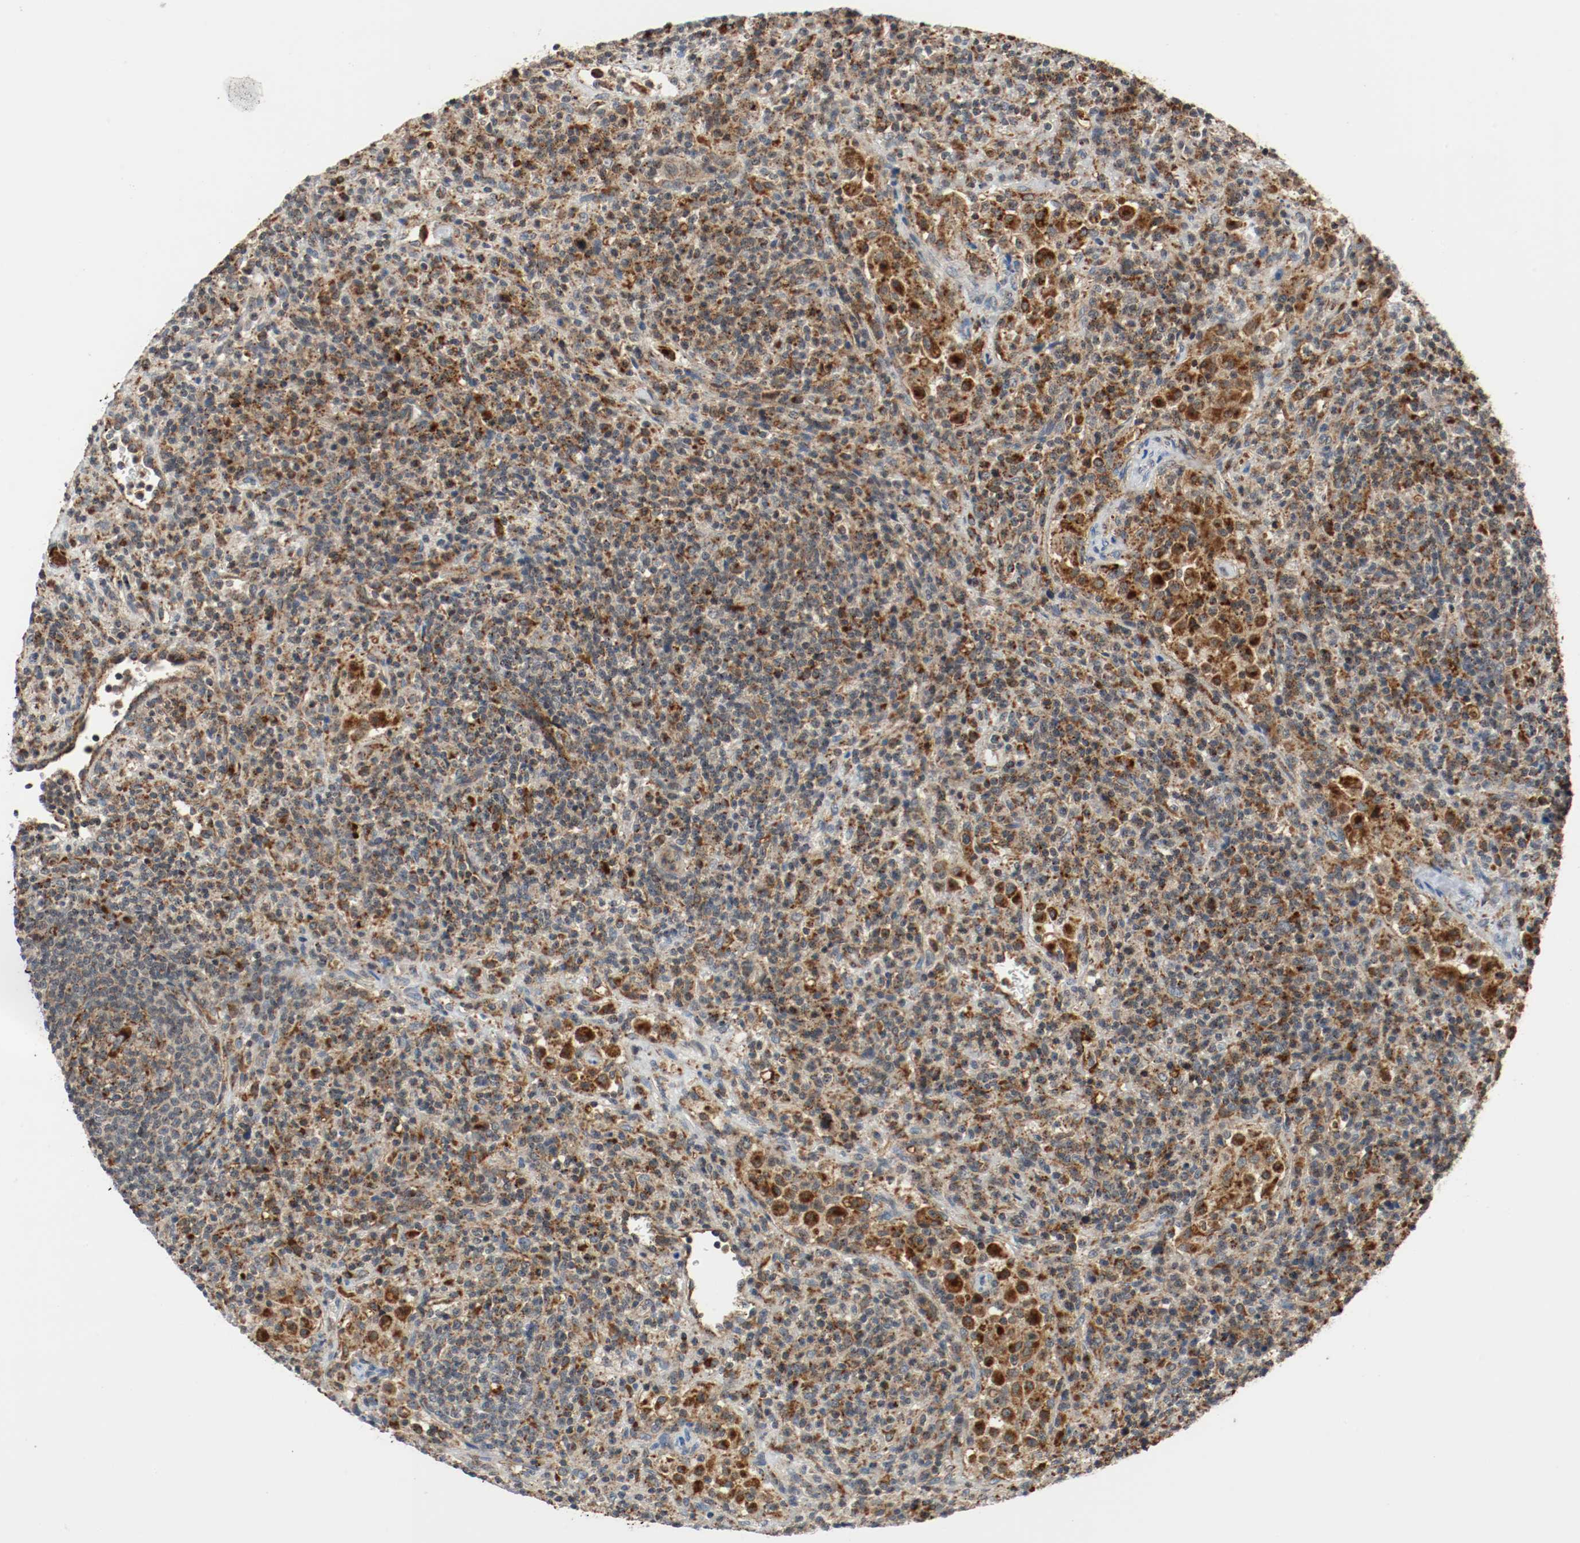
{"staining": {"intensity": "moderate", "quantity": ">75%", "location": "cytoplasmic/membranous"}, "tissue": "lymphoma", "cell_type": "Tumor cells", "image_type": "cancer", "snomed": [{"axis": "morphology", "description": "Hodgkin's disease, NOS"}, {"axis": "topography", "description": "Lymph node"}], "caption": "IHC staining of lymphoma, which reveals medium levels of moderate cytoplasmic/membranous positivity in approximately >75% of tumor cells indicating moderate cytoplasmic/membranous protein staining. The staining was performed using DAB (brown) for protein detection and nuclei were counterstained in hematoxylin (blue).", "gene": "LAMP2", "patient": {"sex": "male", "age": 65}}